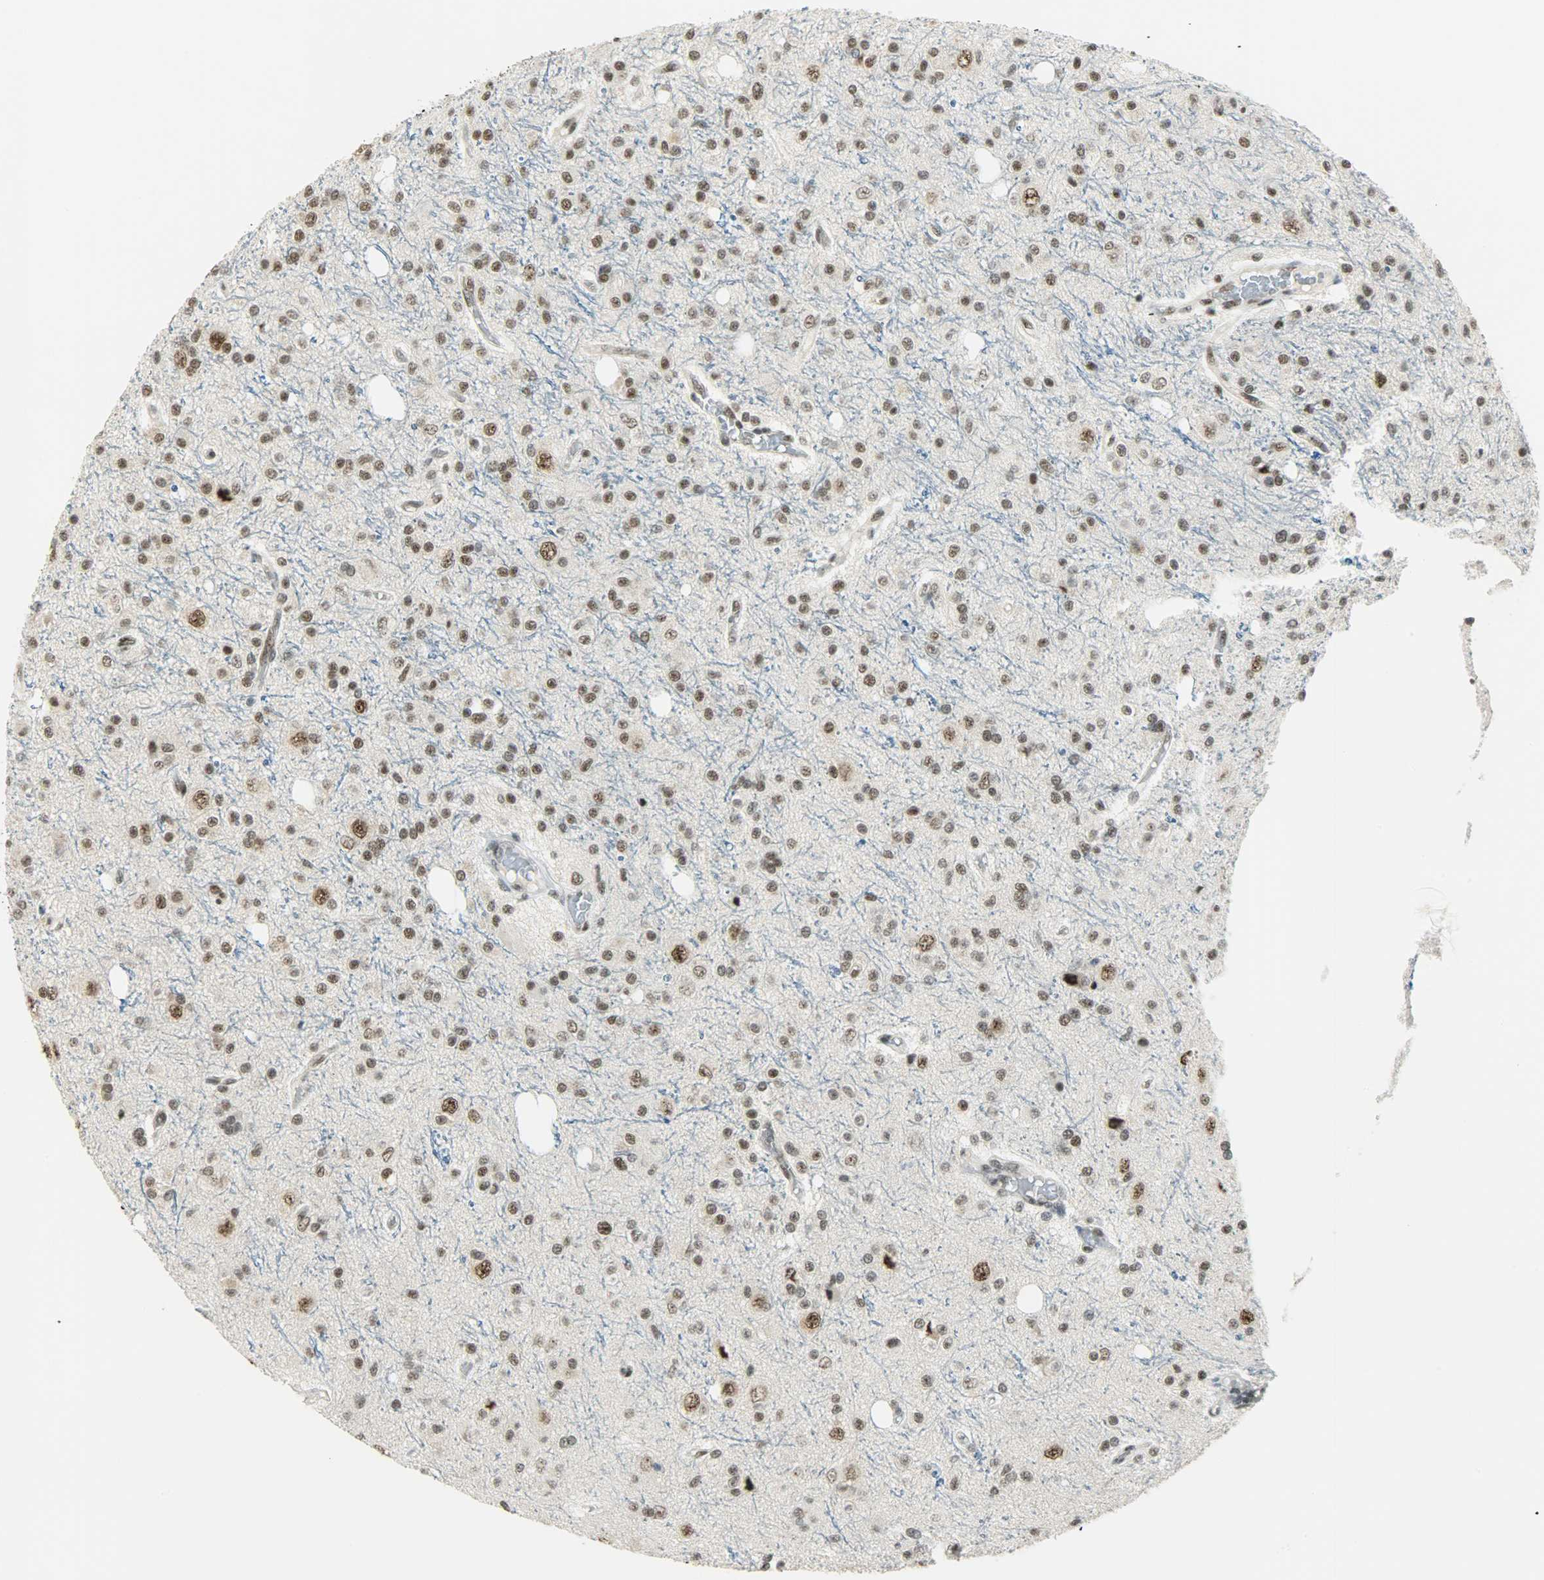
{"staining": {"intensity": "strong", "quantity": ">75%", "location": "nuclear"}, "tissue": "glioma", "cell_type": "Tumor cells", "image_type": "cancer", "snomed": [{"axis": "morphology", "description": "Glioma, malignant, High grade"}, {"axis": "topography", "description": "Brain"}], "caption": "Protein staining shows strong nuclear positivity in approximately >75% of tumor cells in malignant glioma (high-grade).", "gene": "SUGP1", "patient": {"sex": "male", "age": 47}}